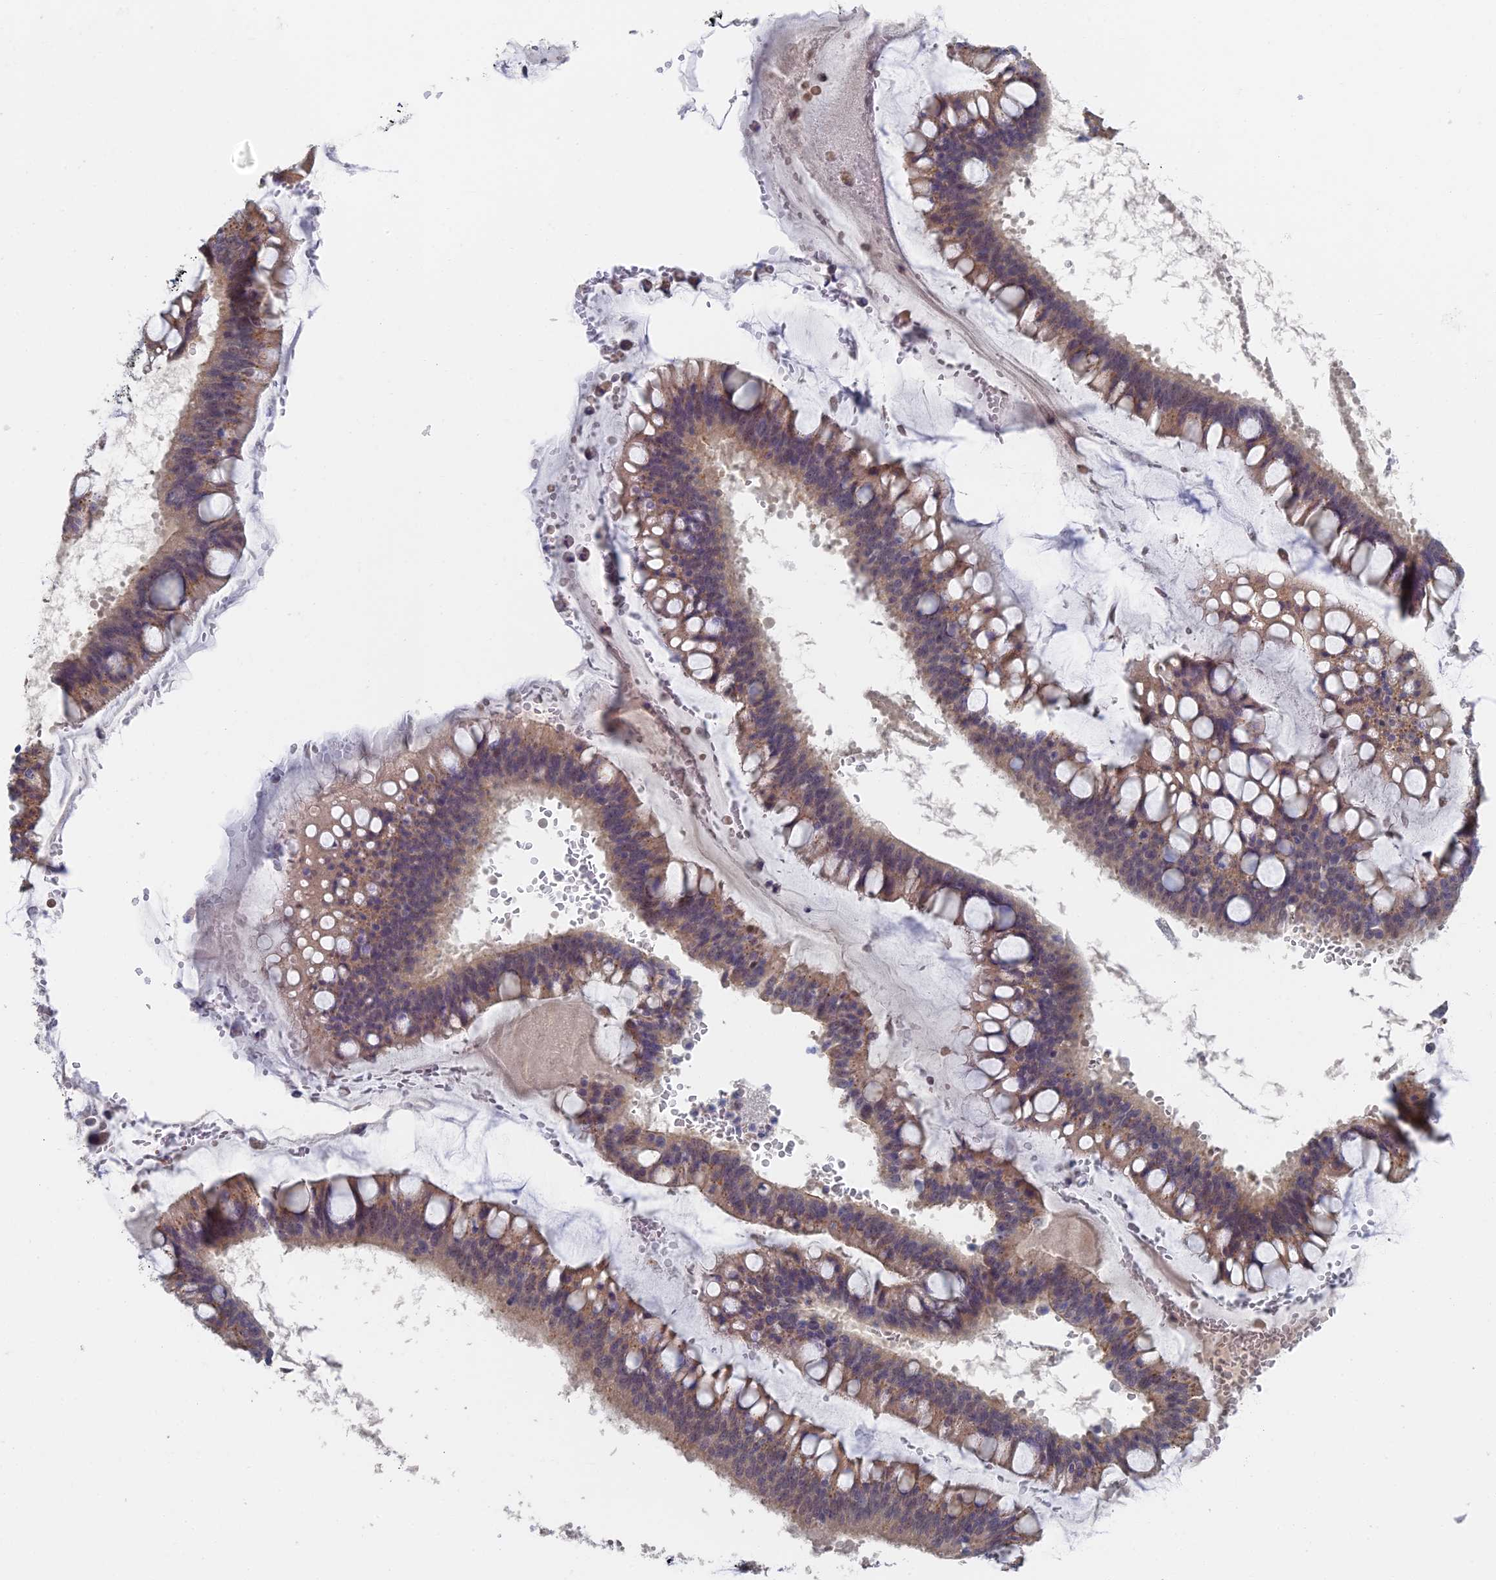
{"staining": {"intensity": "weak", "quantity": ">75%", "location": "cytoplasmic/membranous"}, "tissue": "ovarian cancer", "cell_type": "Tumor cells", "image_type": "cancer", "snomed": [{"axis": "morphology", "description": "Cystadenocarcinoma, mucinous, NOS"}, {"axis": "topography", "description": "Ovary"}], "caption": "This is a micrograph of immunohistochemistry (IHC) staining of ovarian mucinous cystadenocarcinoma, which shows weak expression in the cytoplasmic/membranous of tumor cells.", "gene": "GPATCH1", "patient": {"sex": "female", "age": 73}}